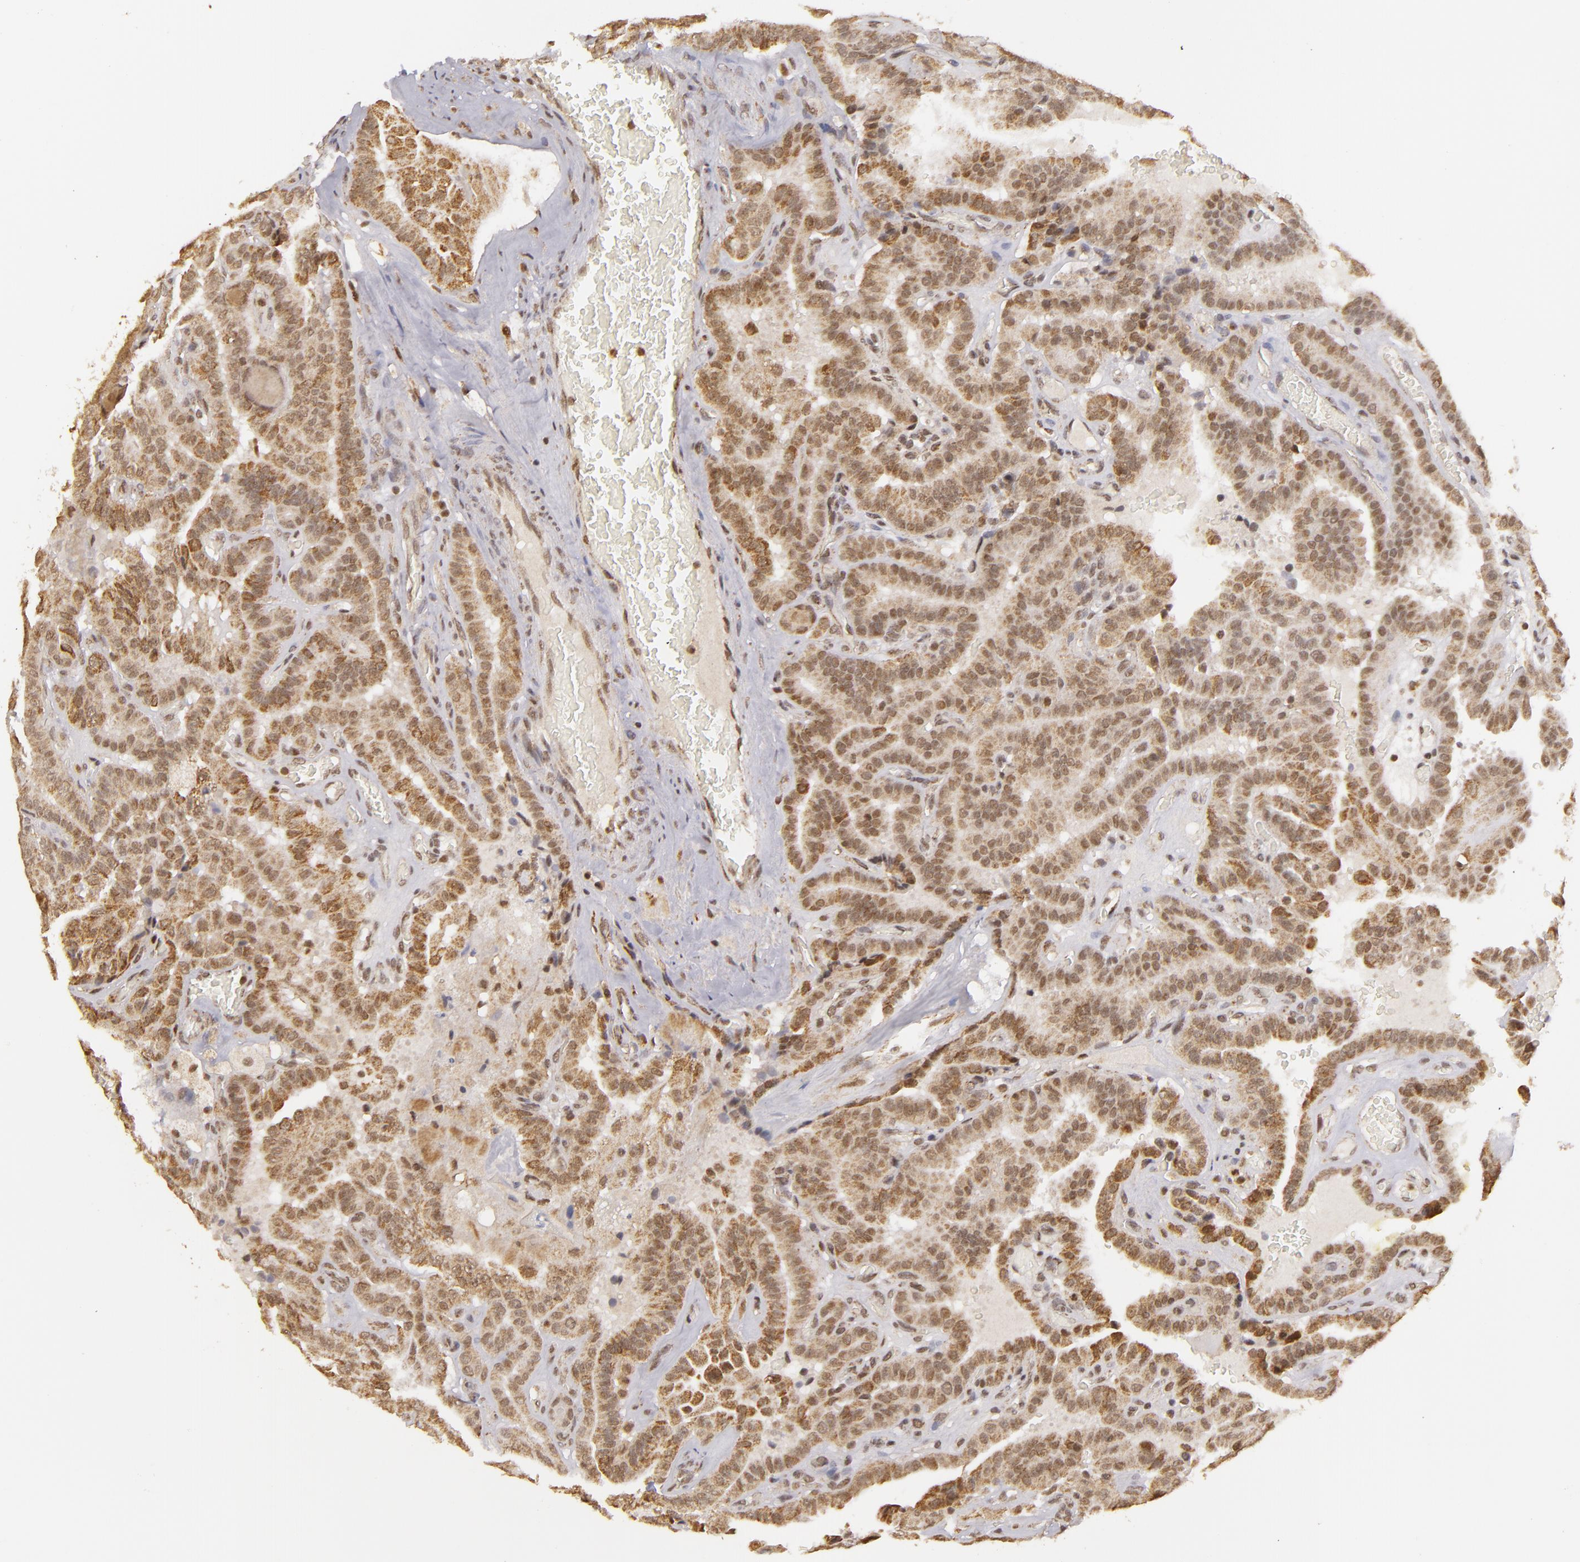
{"staining": {"intensity": "moderate", "quantity": ">75%", "location": "nuclear"}, "tissue": "thyroid cancer", "cell_type": "Tumor cells", "image_type": "cancer", "snomed": [{"axis": "morphology", "description": "Papillary adenocarcinoma, NOS"}, {"axis": "topography", "description": "Thyroid gland"}], "caption": "Thyroid papillary adenocarcinoma stained with immunohistochemistry (IHC) displays moderate nuclear staining in approximately >75% of tumor cells. Nuclei are stained in blue.", "gene": "MXD1", "patient": {"sex": "male", "age": 87}}